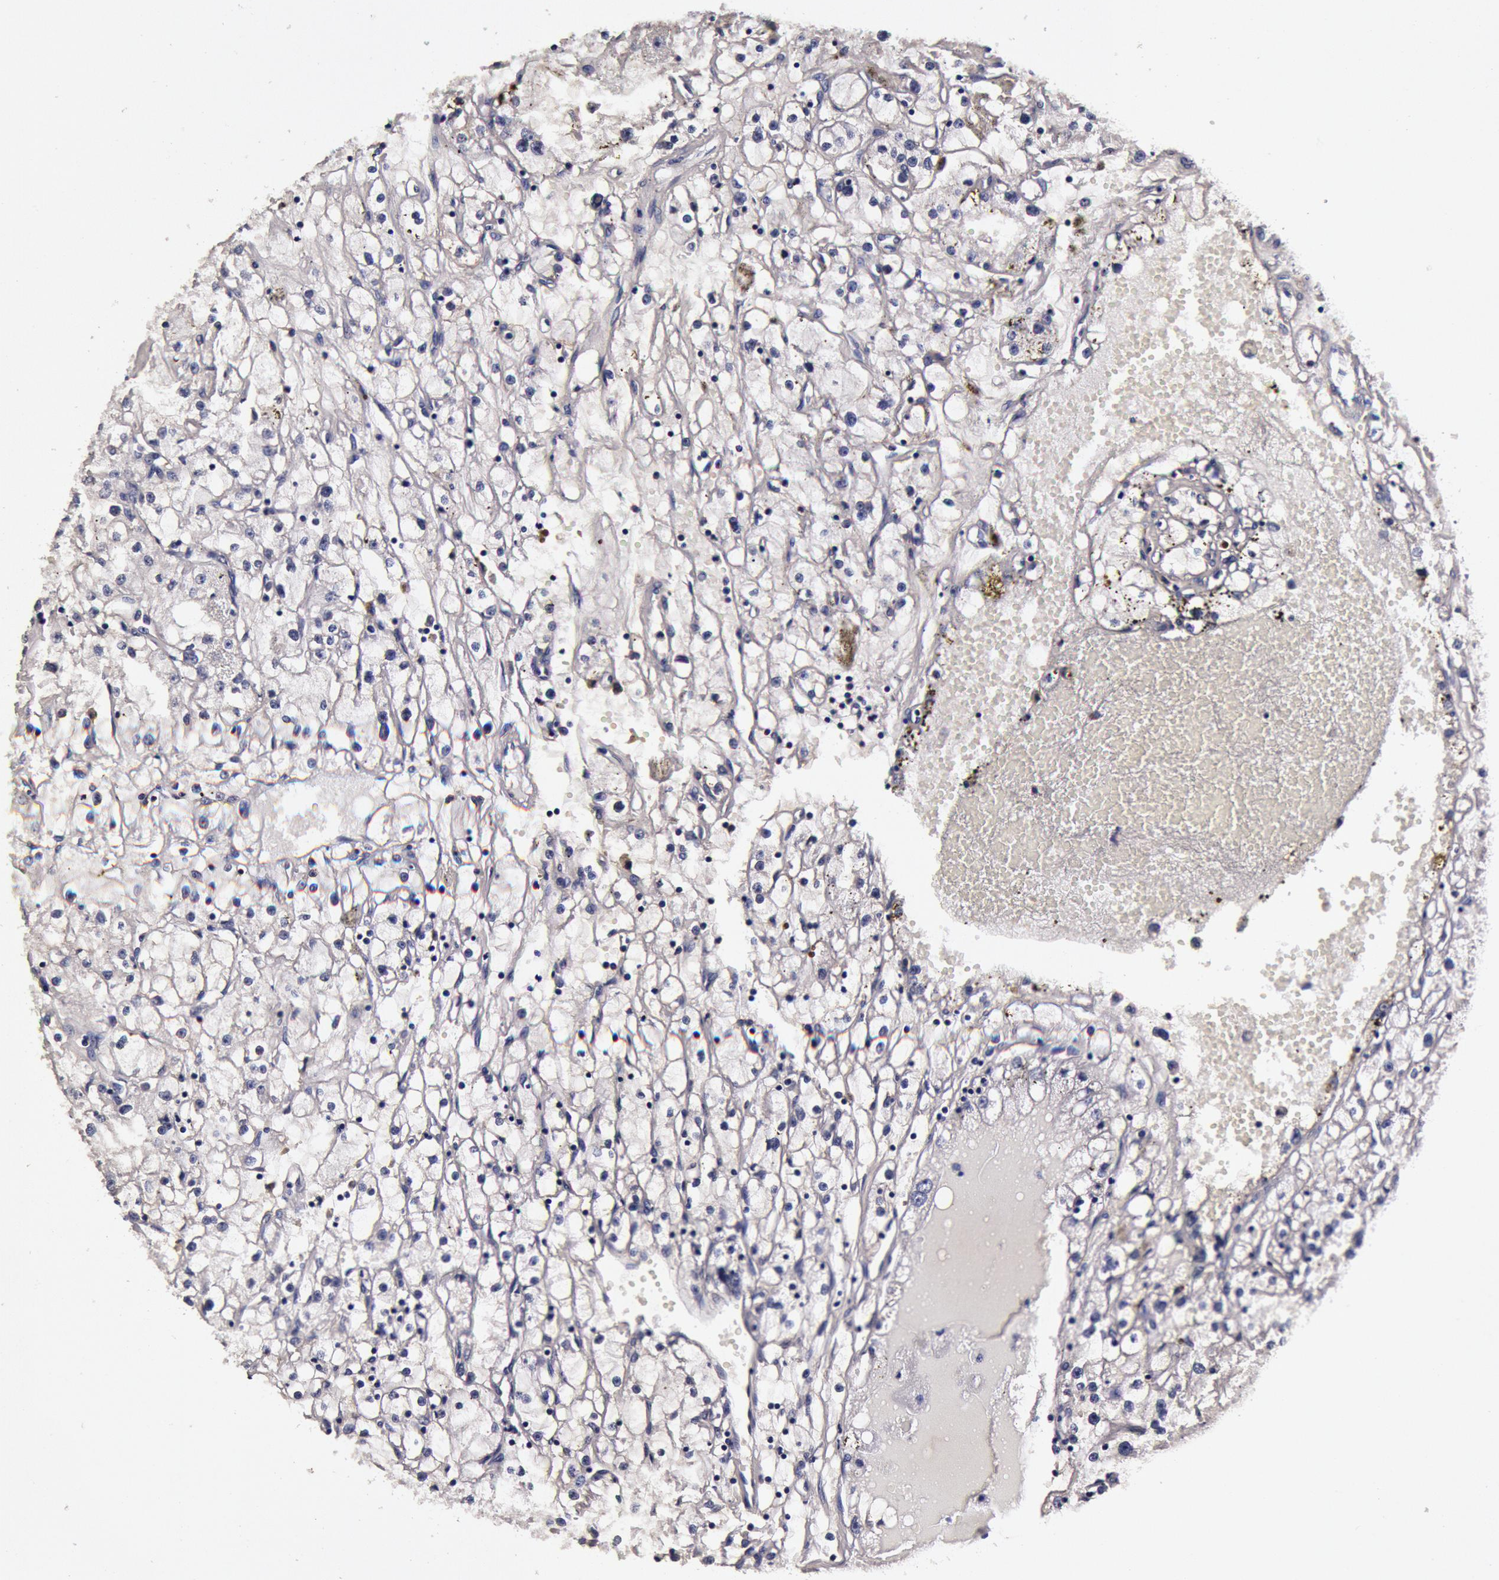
{"staining": {"intensity": "negative", "quantity": "none", "location": "none"}, "tissue": "renal cancer", "cell_type": "Tumor cells", "image_type": "cancer", "snomed": [{"axis": "morphology", "description": "Adenocarcinoma, NOS"}, {"axis": "topography", "description": "Kidney"}], "caption": "IHC image of human renal cancer stained for a protein (brown), which demonstrates no staining in tumor cells.", "gene": "CCDC22", "patient": {"sex": "male", "age": 56}}